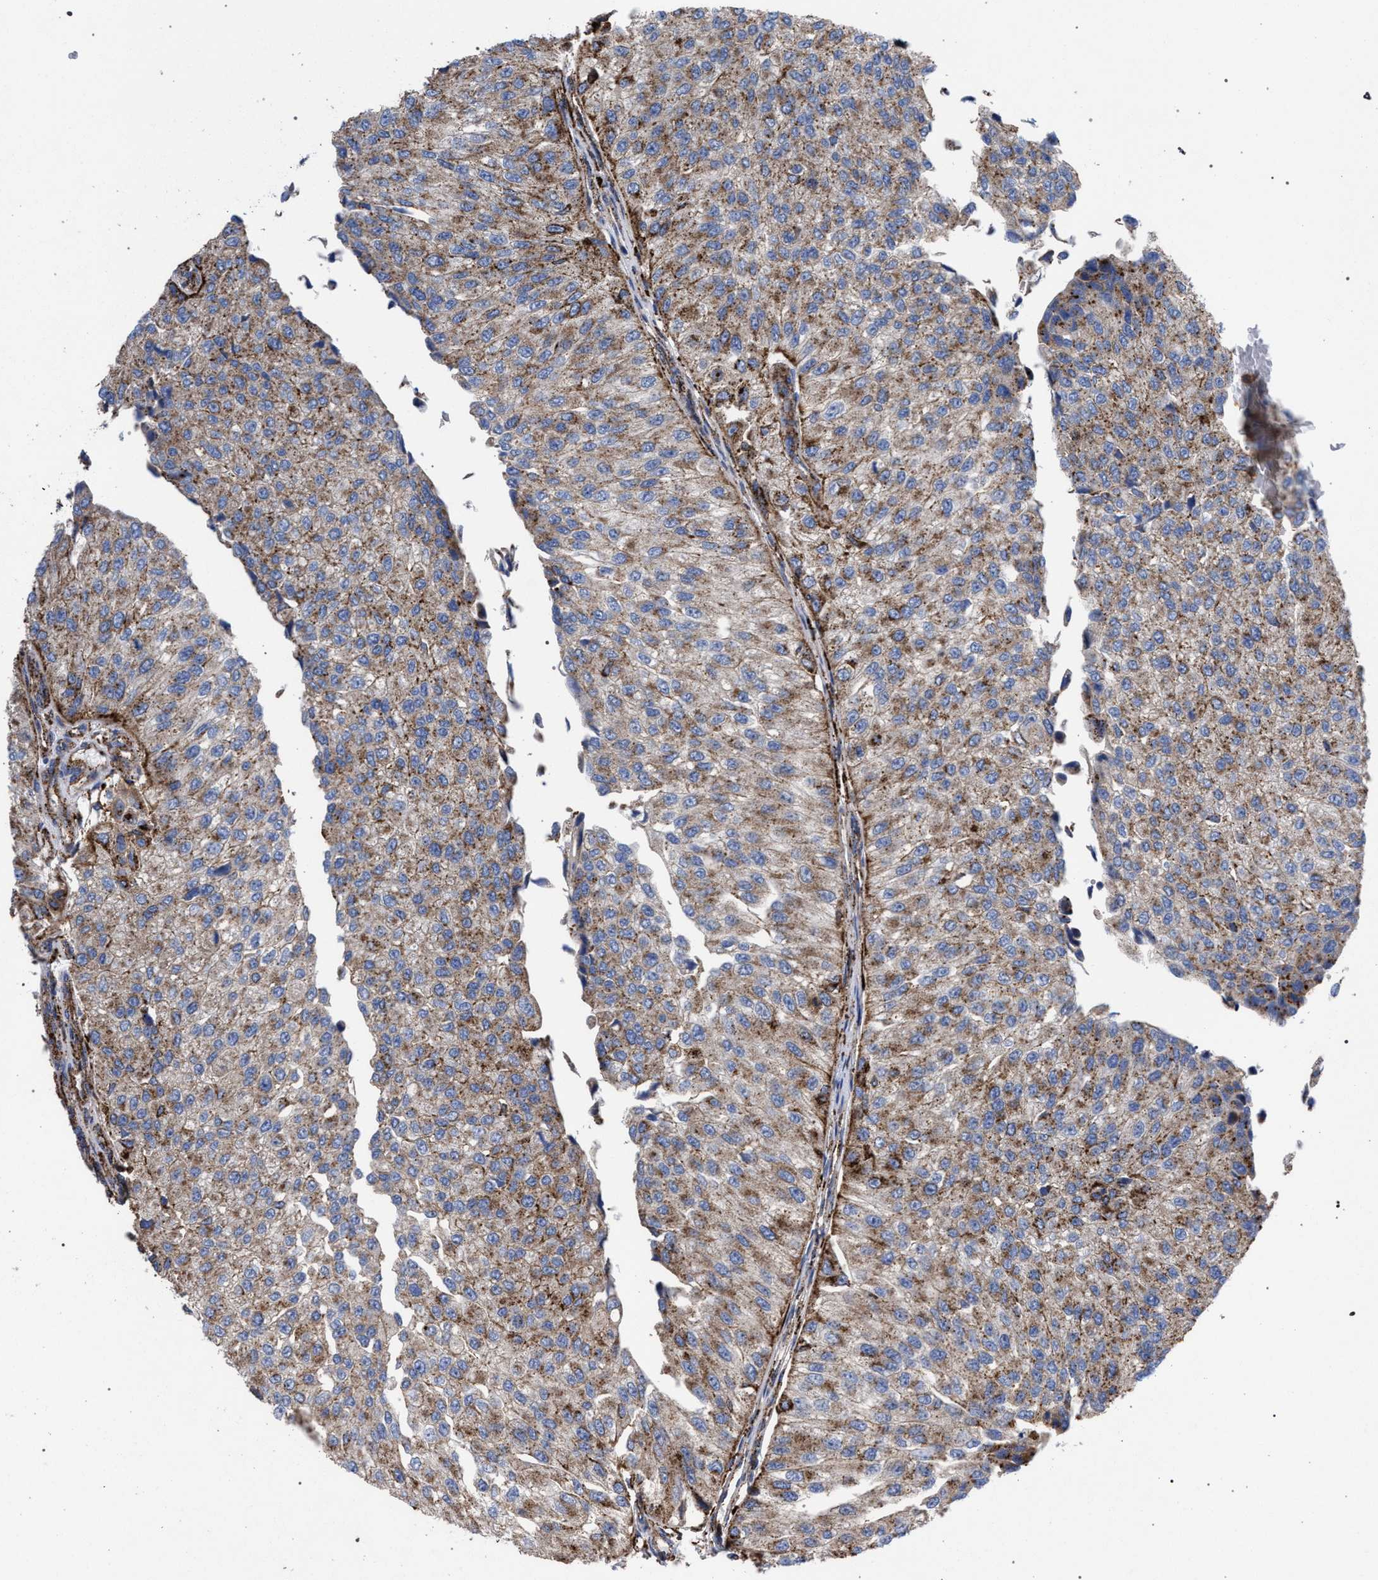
{"staining": {"intensity": "moderate", "quantity": ">75%", "location": "cytoplasmic/membranous"}, "tissue": "urothelial cancer", "cell_type": "Tumor cells", "image_type": "cancer", "snomed": [{"axis": "morphology", "description": "Urothelial carcinoma, High grade"}, {"axis": "topography", "description": "Kidney"}, {"axis": "topography", "description": "Urinary bladder"}], "caption": "Immunohistochemistry photomicrograph of high-grade urothelial carcinoma stained for a protein (brown), which displays medium levels of moderate cytoplasmic/membranous expression in about >75% of tumor cells.", "gene": "PPT1", "patient": {"sex": "male", "age": 77}}